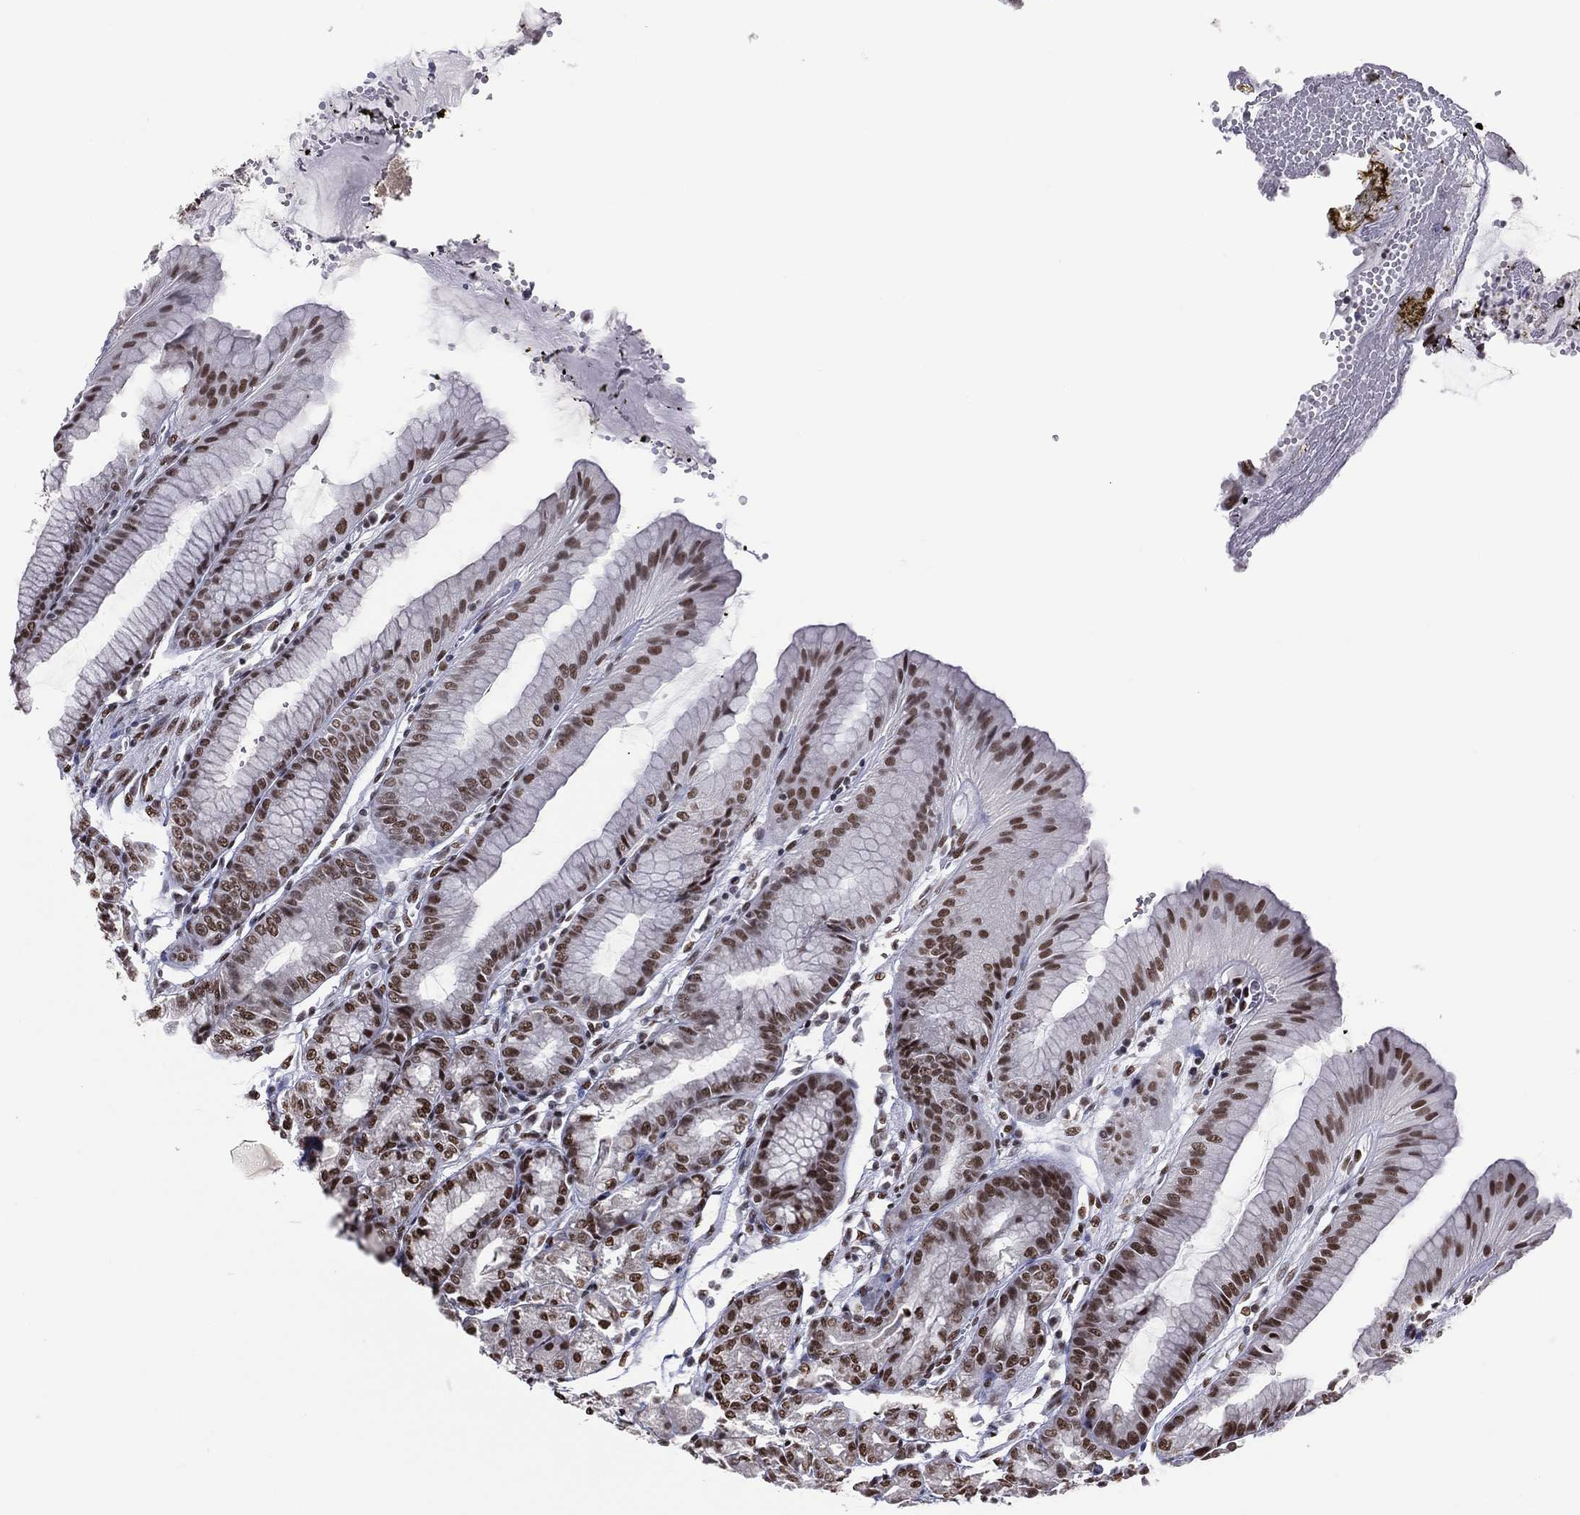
{"staining": {"intensity": "strong", "quantity": ">75%", "location": "nuclear"}, "tissue": "stomach", "cell_type": "Glandular cells", "image_type": "normal", "snomed": [{"axis": "morphology", "description": "Normal tissue, NOS"}, {"axis": "topography", "description": "Stomach, lower"}], "caption": "Immunohistochemistry of benign human stomach shows high levels of strong nuclear positivity in about >75% of glandular cells.", "gene": "ZNF7", "patient": {"sex": "male", "age": 71}}